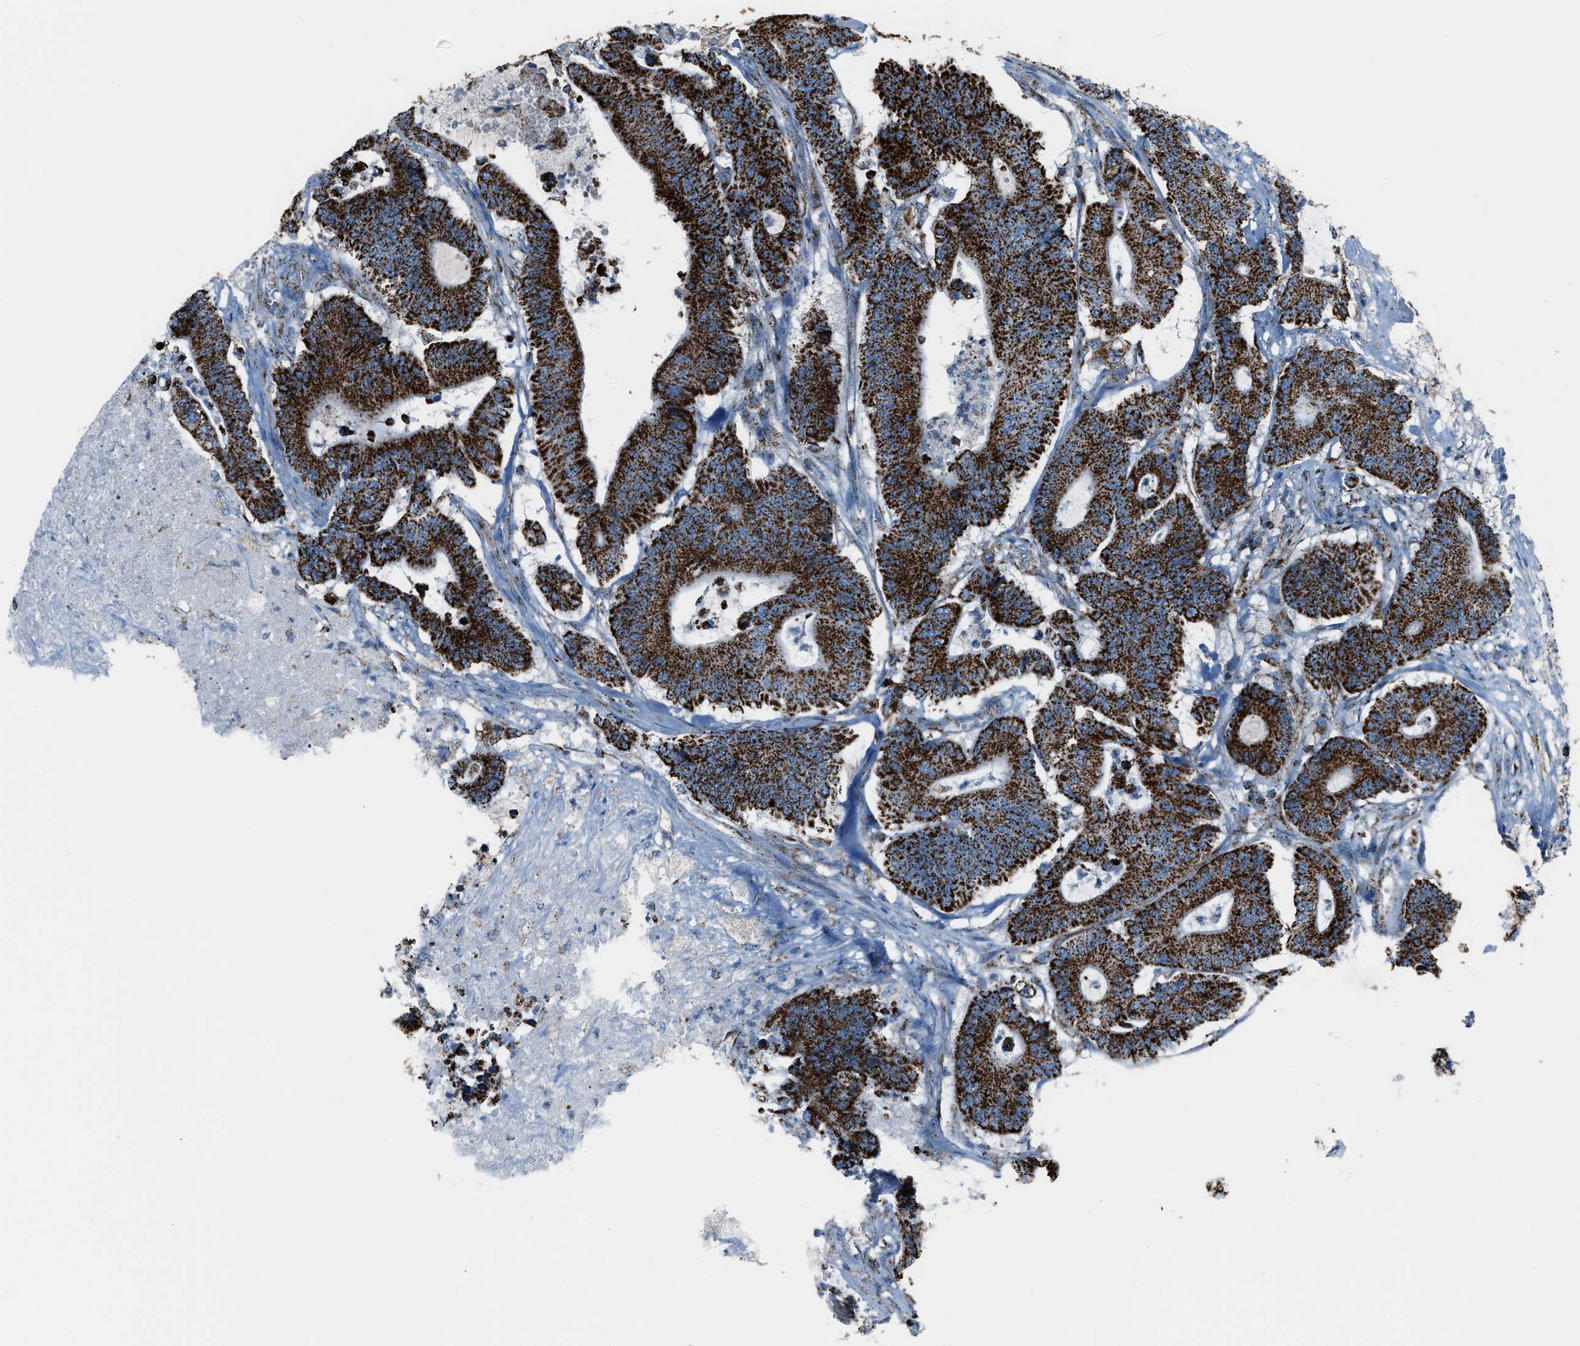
{"staining": {"intensity": "strong", "quantity": ">75%", "location": "cytoplasmic/membranous"}, "tissue": "colorectal cancer", "cell_type": "Tumor cells", "image_type": "cancer", "snomed": [{"axis": "morphology", "description": "Adenocarcinoma, NOS"}, {"axis": "topography", "description": "Colon"}], "caption": "The photomicrograph displays staining of colorectal cancer, revealing strong cytoplasmic/membranous protein expression (brown color) within tumor cells. The protein of interest is stained brown, and the nuclei are stained in blue (DAB (3,3'-diaminobenzidine) IHC with brightfield microscopy, high magnification).", "gene": "MDH2", "patient": {"sex": "female", "age": 84}}